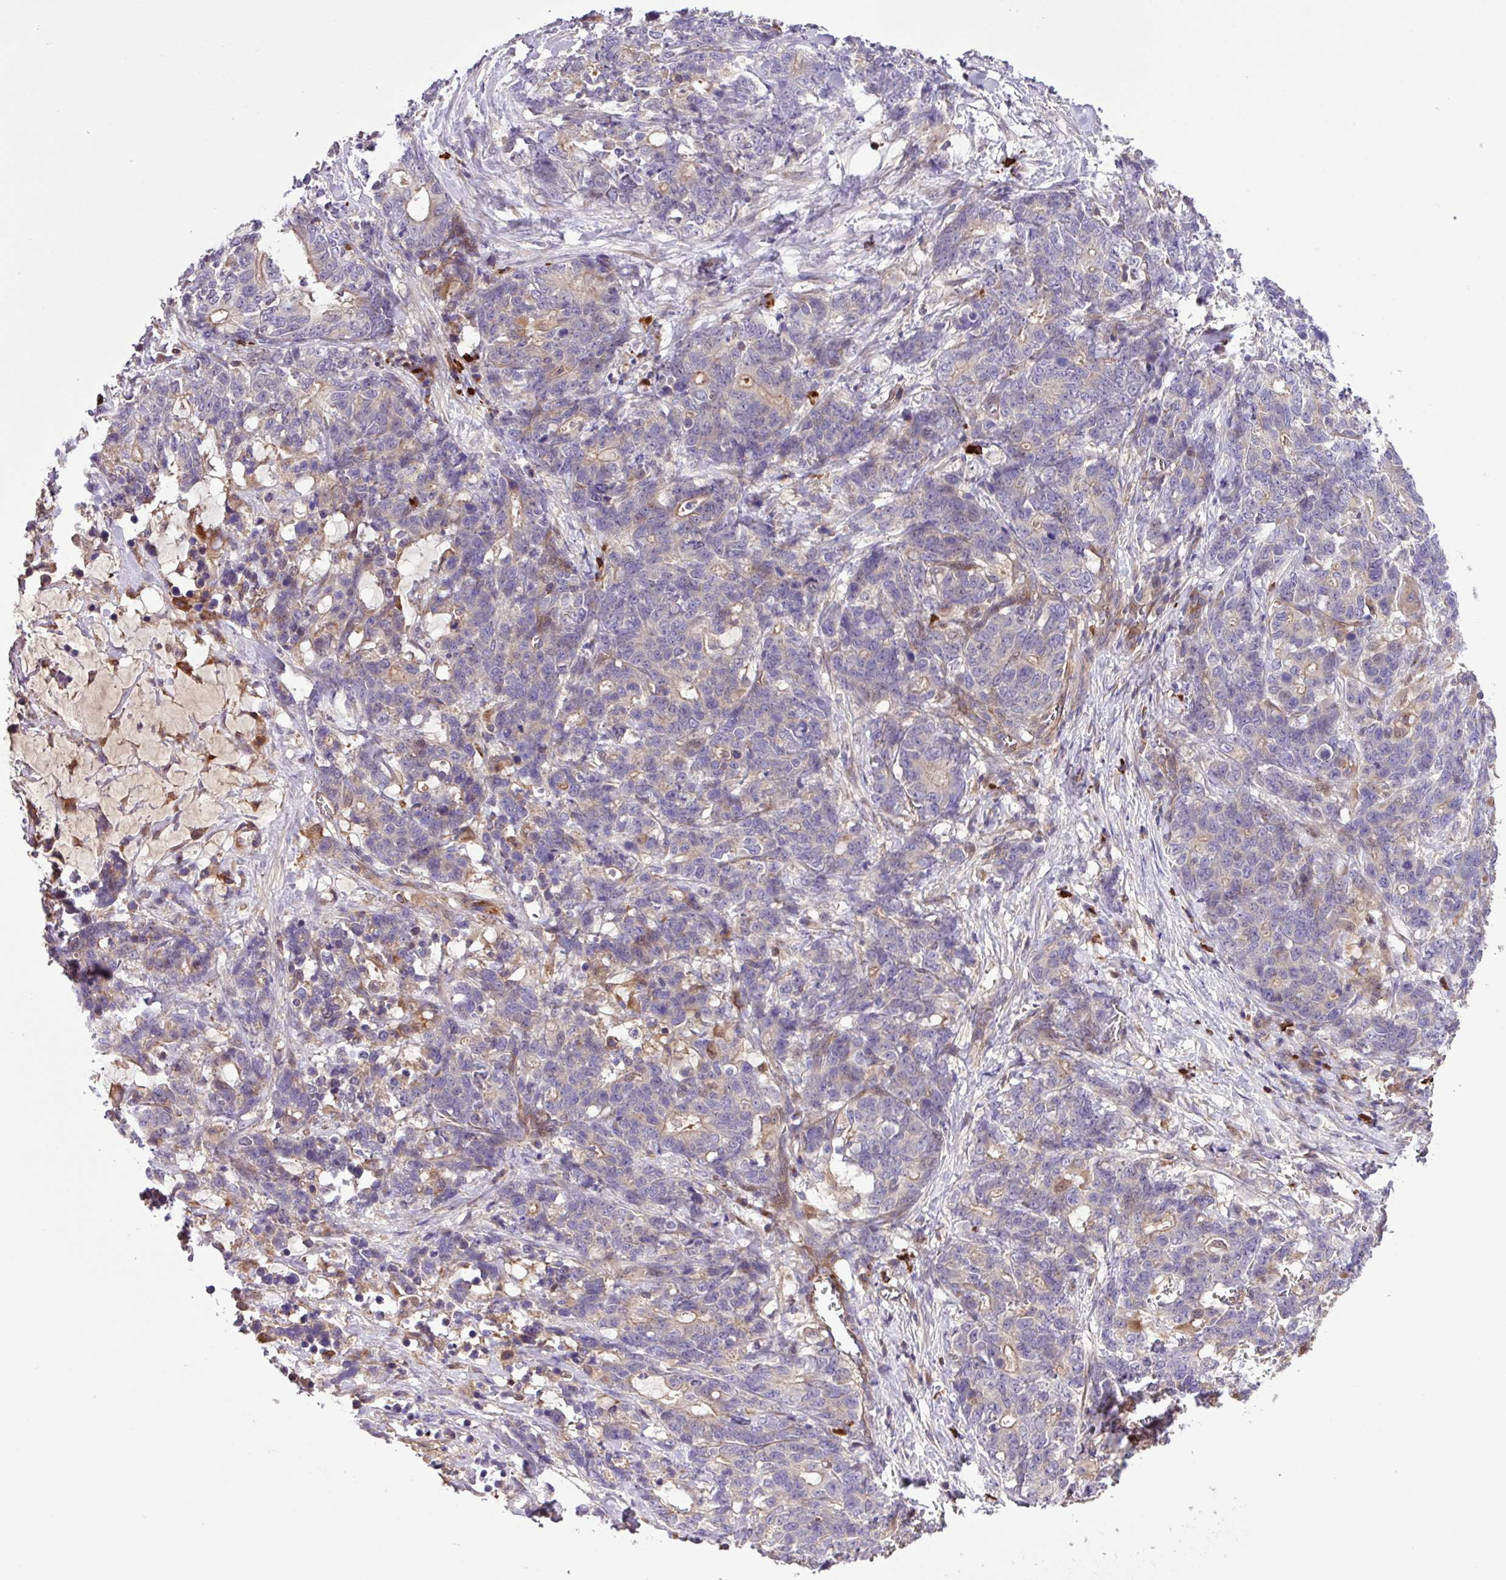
{"staining": {"intensity": "negative", "quantity": "none", "location": "none"}, "tissue": "stomach cancer", "cell_type": "Tumor cells", "image_type": "cancer", "snomed": [{"axis": "morphology", "description": "Normal tissue, NOS"}, {"axis": "morphology", "description": "Adenocarcinoma, NOS"}, {"axis": "topography", "description": "Stomach"}], "caption": "Human stomach cancer stained for a protein using immunohistochemistry shows no expression in tumor cells.", "gene": "ZNF266", "patient": {"sex": "female", "age": 64}}